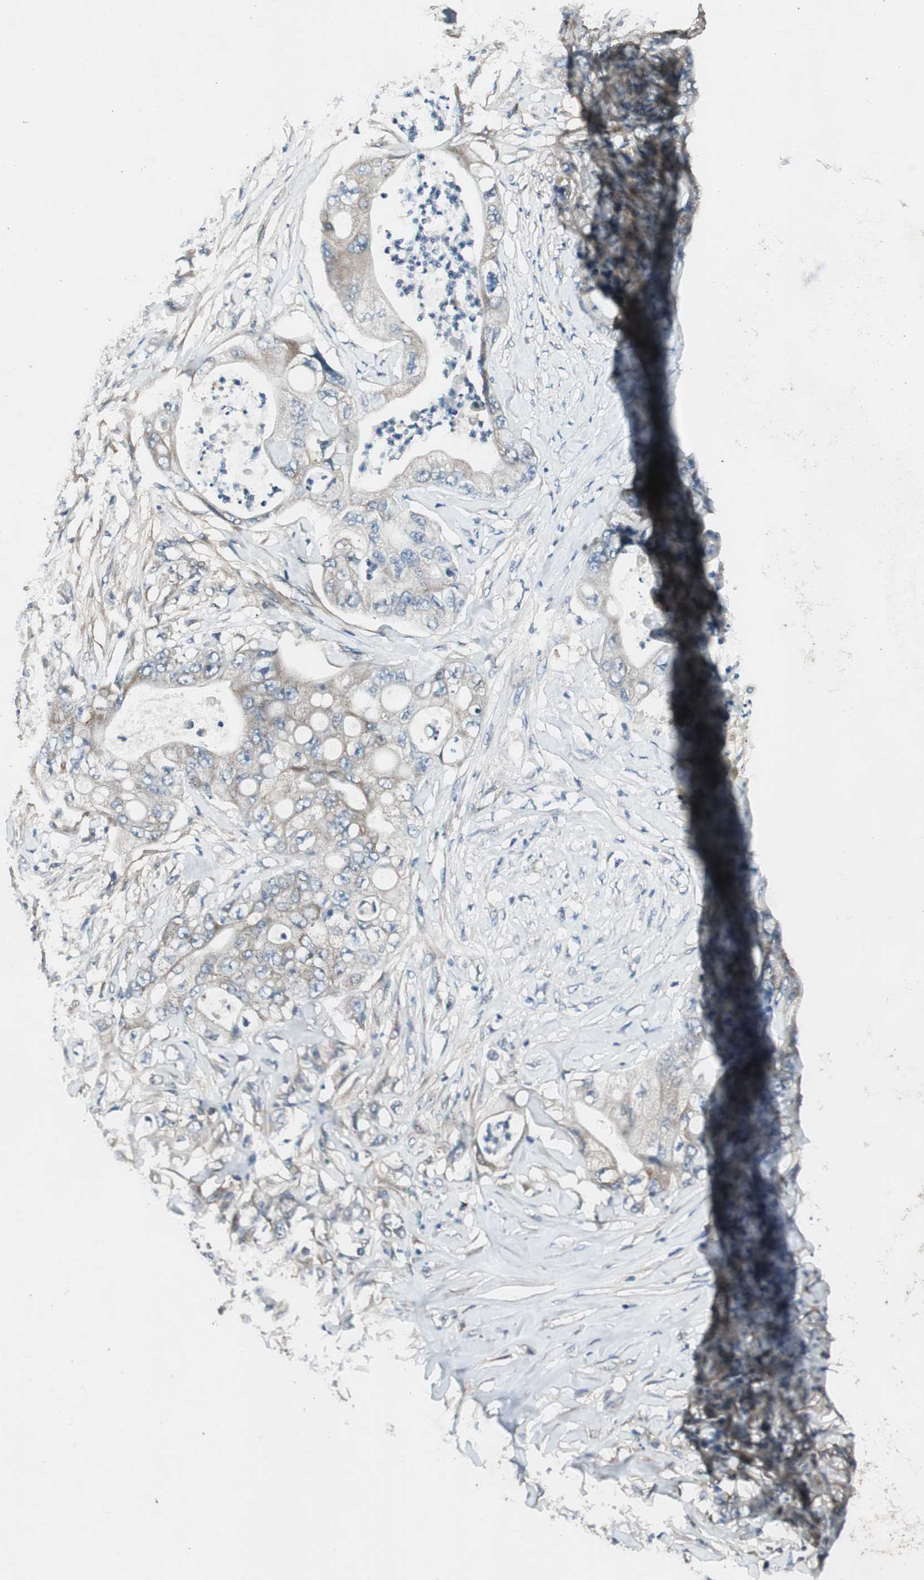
{"staining": {"intensity": "weak", "quantity": "25%-75%", "location": "cytoplasmic/membranous"}, "tissue": "stomach cancer", "cell_type": "Tumor cells", "image_type": "cancer", "snomed": [{"axis": "morphology", "description": "Adenocarcinoma, NOS"}, {"axis": "topography", "description": "Stomach"}], "caption": "Stomach cancer was stained to show a protein in brown. There is low levels of weak cytoplasmic/membranous staining in about 25%-75% of tumor cells.", "gene": "BTN3A3", "patient": {"sex": "female", "age": 73}}